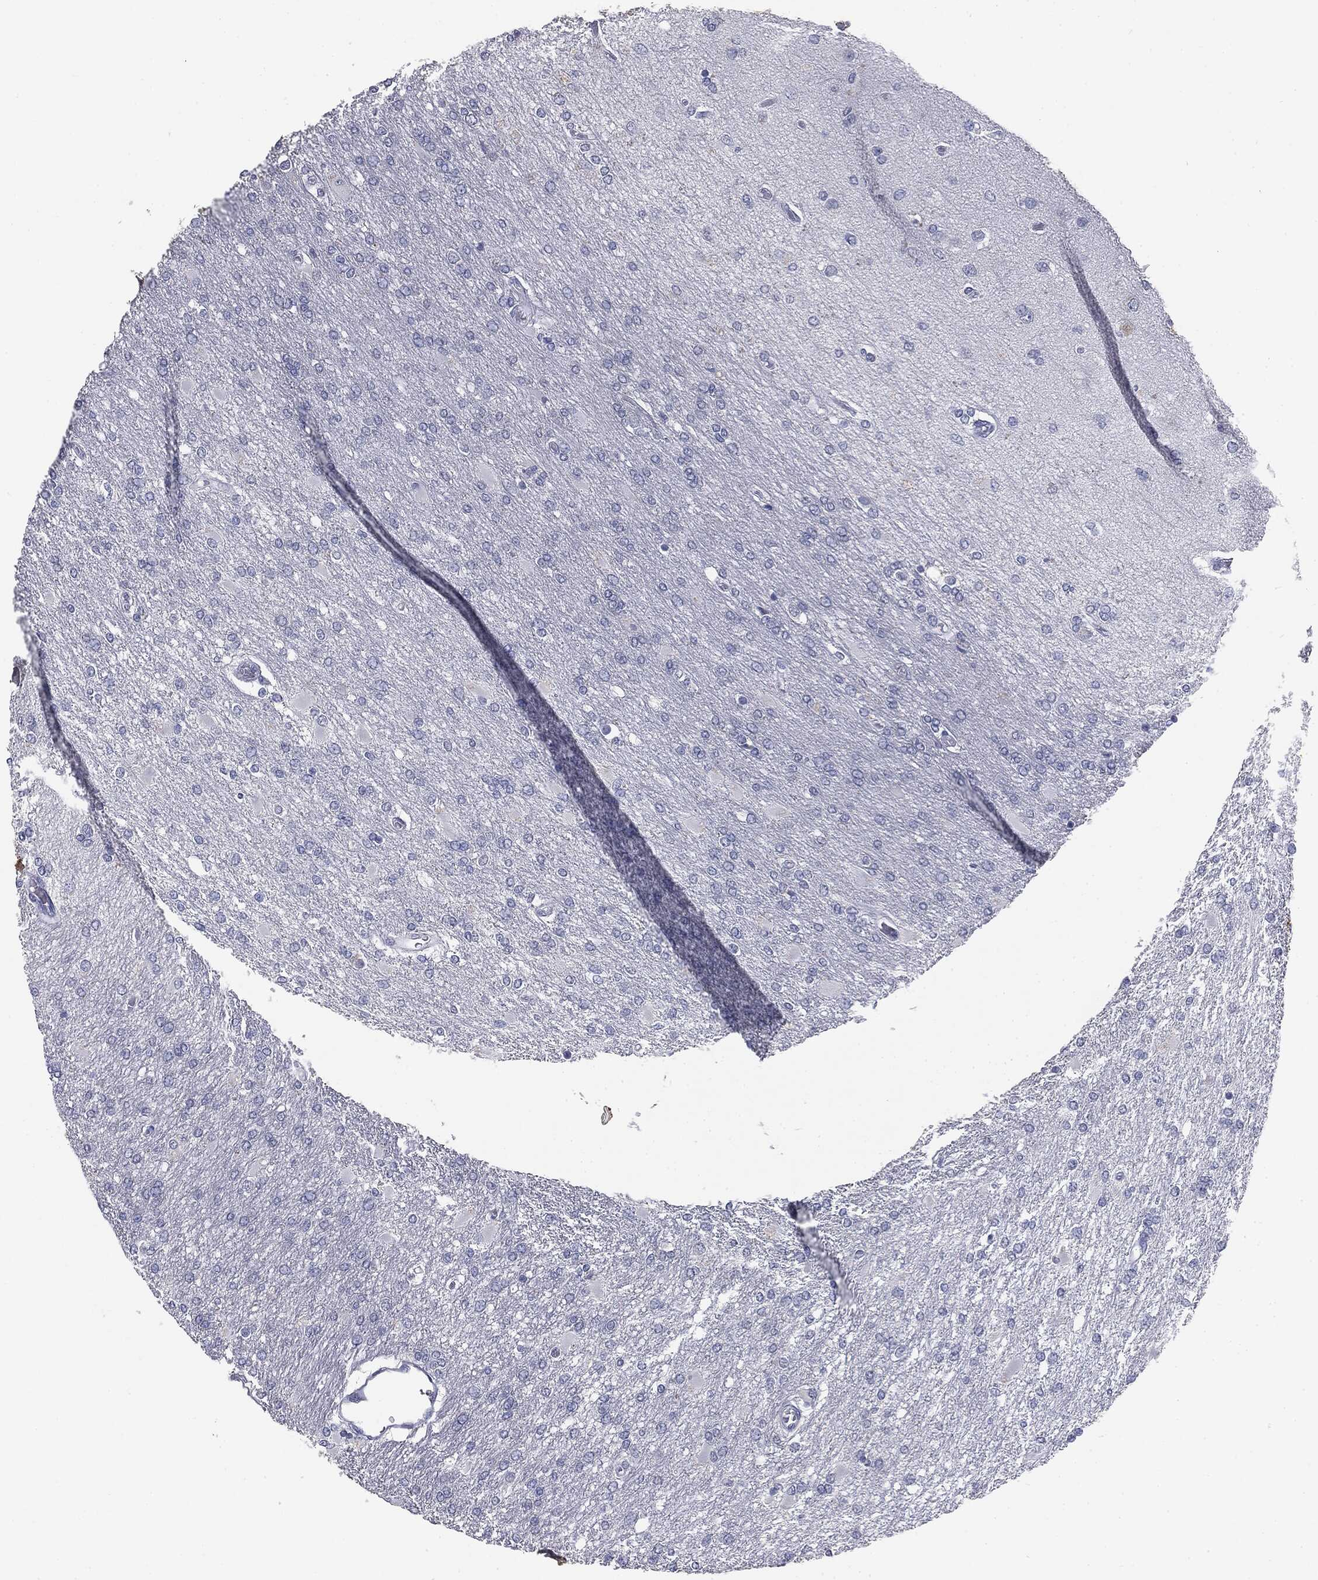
{"staining": {"intensity": "negative", "quantity": "none", "location": "none"}, "tissue": "glioma", "cell_type": "Tumor cells", "image_type": "cancer", "snomed": [{"axis": "morphology", "description": "Glioma, malignant, High grade"}, {"axis": "topography", "description": "Cerebral cortex"}], "caption": "The micrograph exhibits no significant positivity in tumor cells of malignant high-grade glioma. The staining was performed using DAB (3,3'-diaminobenzidine) to visualize the protein expression in brown, while the nuclei were stained in blue with hematoxylin (Magnification: 20x).", "gene": "MUC1", "patient": {"sex": "male", "age": 79}}